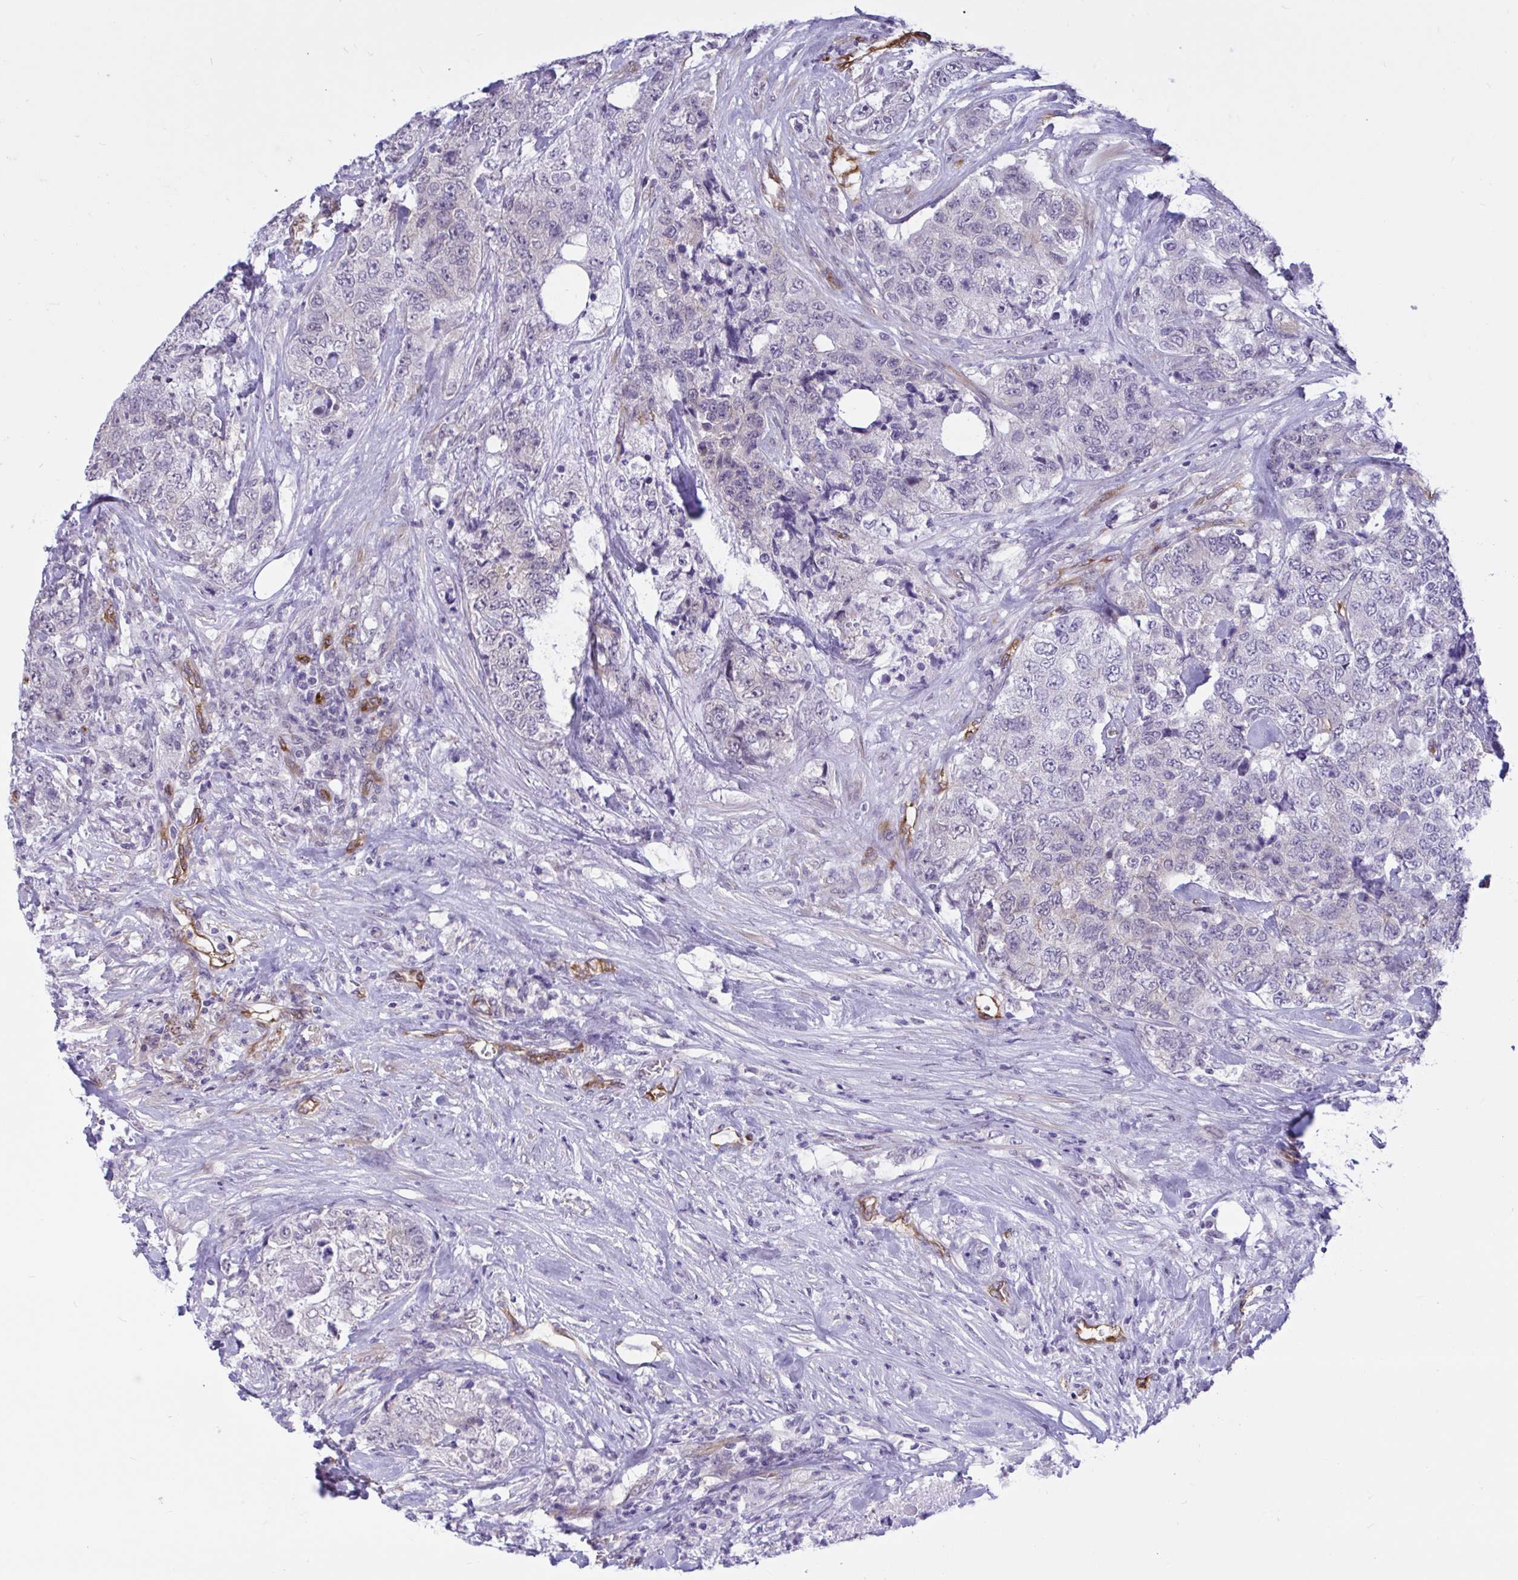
{"staining": {"intensity": "negative", "quantity": "none", "location": "none"}, "tissue": "urothelial cancer", "cell_type": "Tumor cells", "image_type": "cancer", "snomed": [{"axis": "morphology", "description": "Urothelial carcinoma, High grade"}, {"axis": "topography", "description": "Urinary bladder"}], "caption": "A high-resolution histopathology image shows immunohistochemistry staining of urothelial carcinoma (high-grade), which shows no significant staining in tumor cells. (DAB (3,3'-diaminobenzidine) immunohistochemistry visualized using brightfield microscopy, high magnification).", "gene": "EML1", "patient": {"sex": "female", "age": 78}}